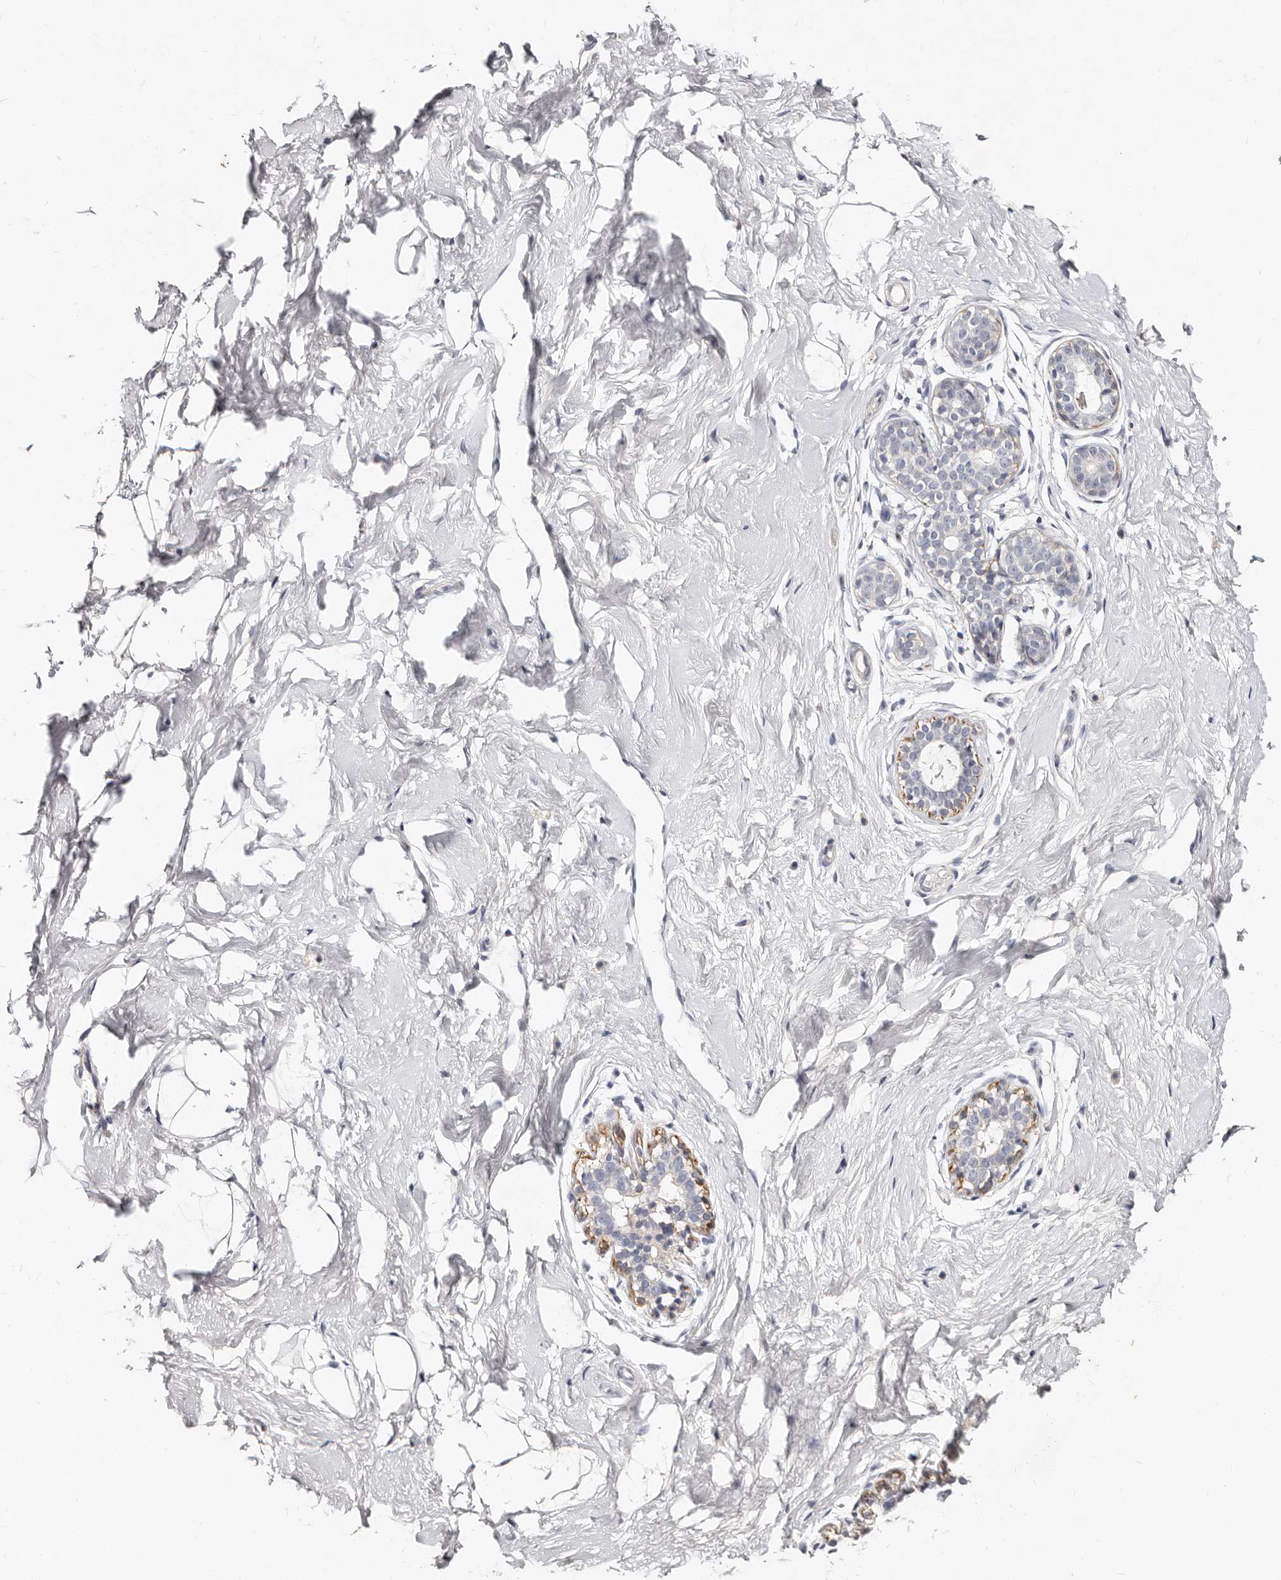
{"staining": {"intensity": "negative", "quantity": "none", "location": "none"}, "tissue": "breast", "cell_type": "Adipocytes", "image_type": "normal", "snomed": [{"axis": "morphology", "description": "Normal tissue, NOS"}, {"axis": "morphology", "description": "Adenoma, NOS"}, {"axis": "topography", "description": "Breast"}], "caption": "Adipocytes show no significant protein expression in unremarkable breast. (Brightfield microscopy of DAB (3,3'-diaminobenzidine) immunohistochemistry at high magnification).", "gene": "MRPS33", "patient": {"sex": "female", "age": 23}}